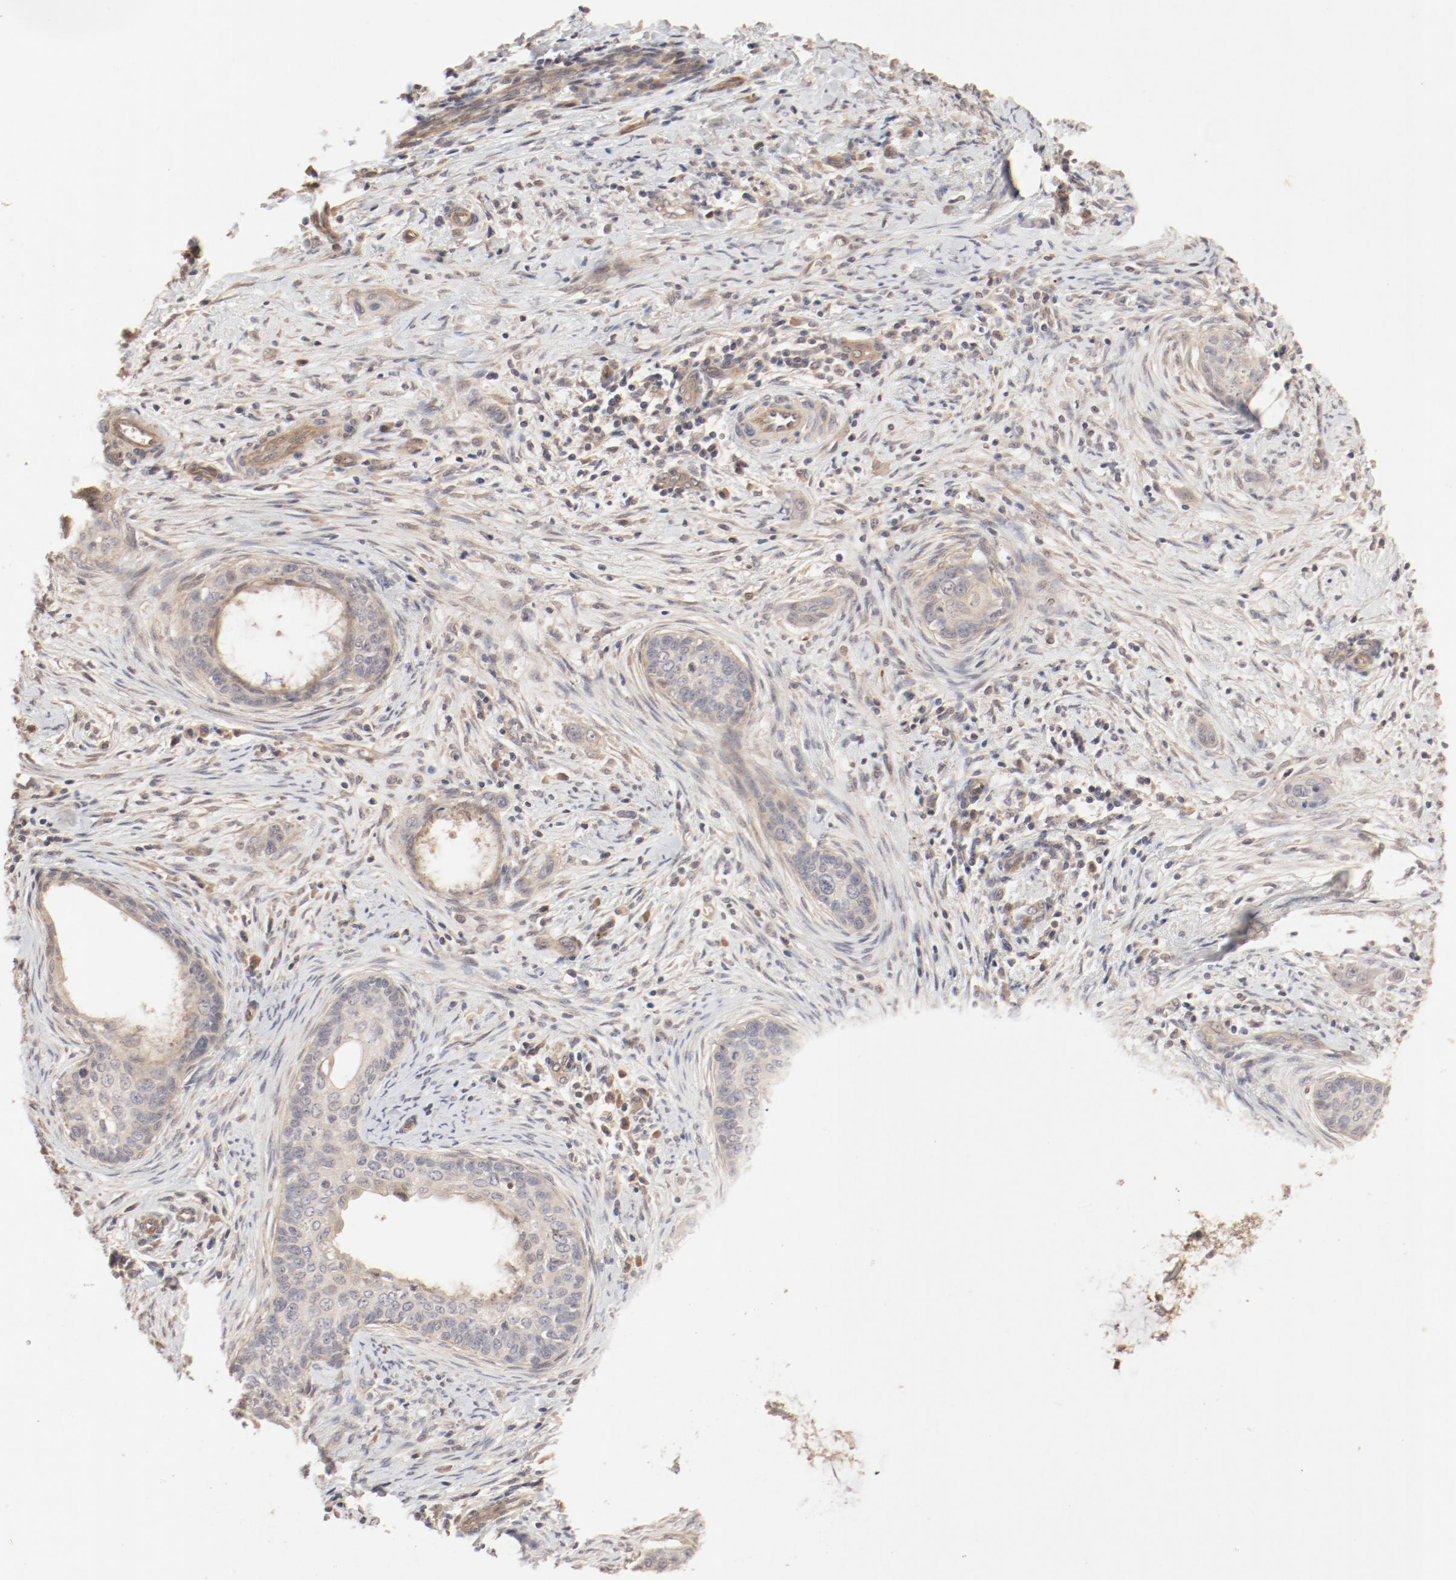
{"staining": {"intensity": "weak", "quantity": ">75%", "location": "cytoplasmic/membranous"}, "tissue": "cervical cancer", "cell_type": "Tumor cells", "image_type": "cancer", "snomed": [{"axis": "morphology", "description": "Squamous cell carcinoma, NOS"}, {"axis": "topography", "description": "Cervix"}], "caption": "Squamous cell carcinoma (cervical) stained with a protein marker reveals weak staining in tumor cells.", "gene": "IL3RA", "patient": {"sex": "female", "age": 33}}